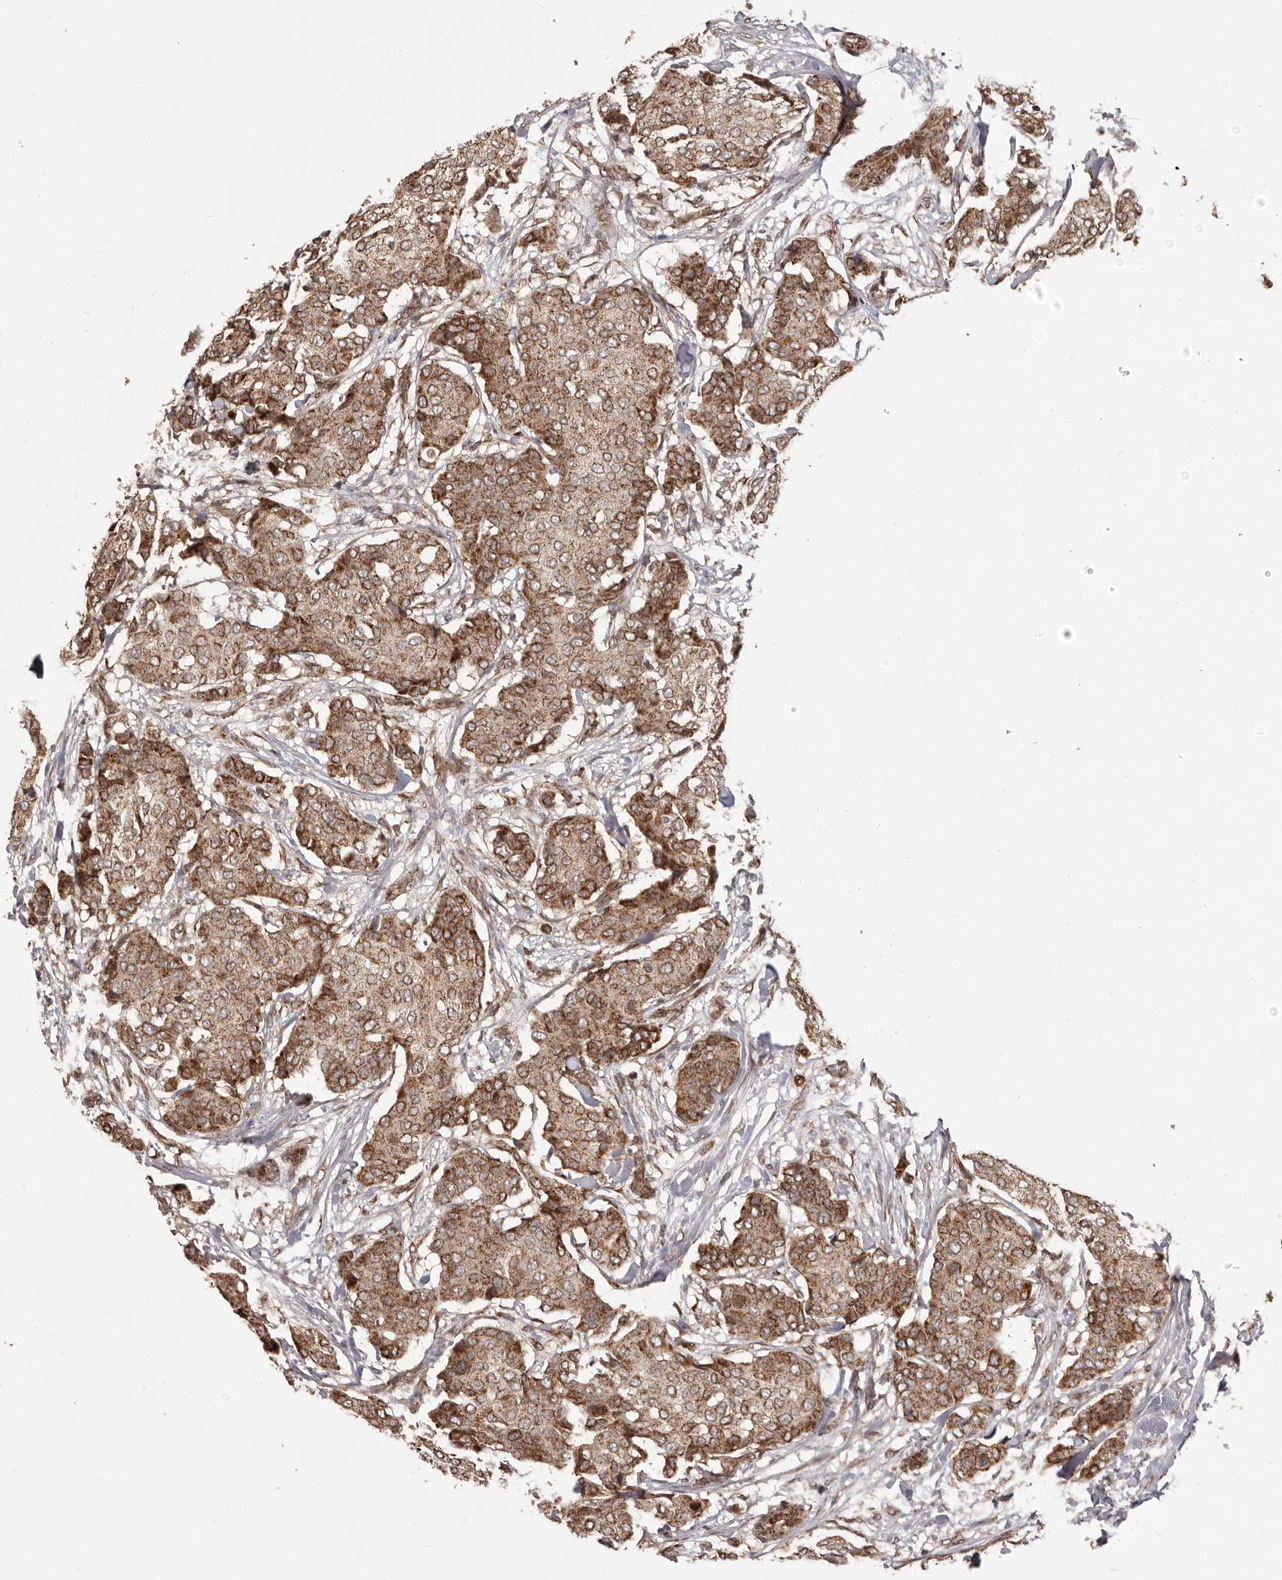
{"staining": {"intensity": "strong", "quantity": ">75%", "location": "cytoplasmic/membranous"}, "tissue": "breast cancer", "cell_type": "Tumor cells", "image_type": "cancer", "snomed": [{"axis": "morphology", "description": "Duct carcinoma"}, {"axis": "topography", "description": "Breast"}], "caption": "This image exhibits immunohistochemistry (IHC) staining of human invasive ductal carcinoma (breast), with high strong cytoplasmic/membranous positivity in about >75% of tumor cells.", "gene": "CHRM2", "patient": {"sex": "female", "age": 75}}